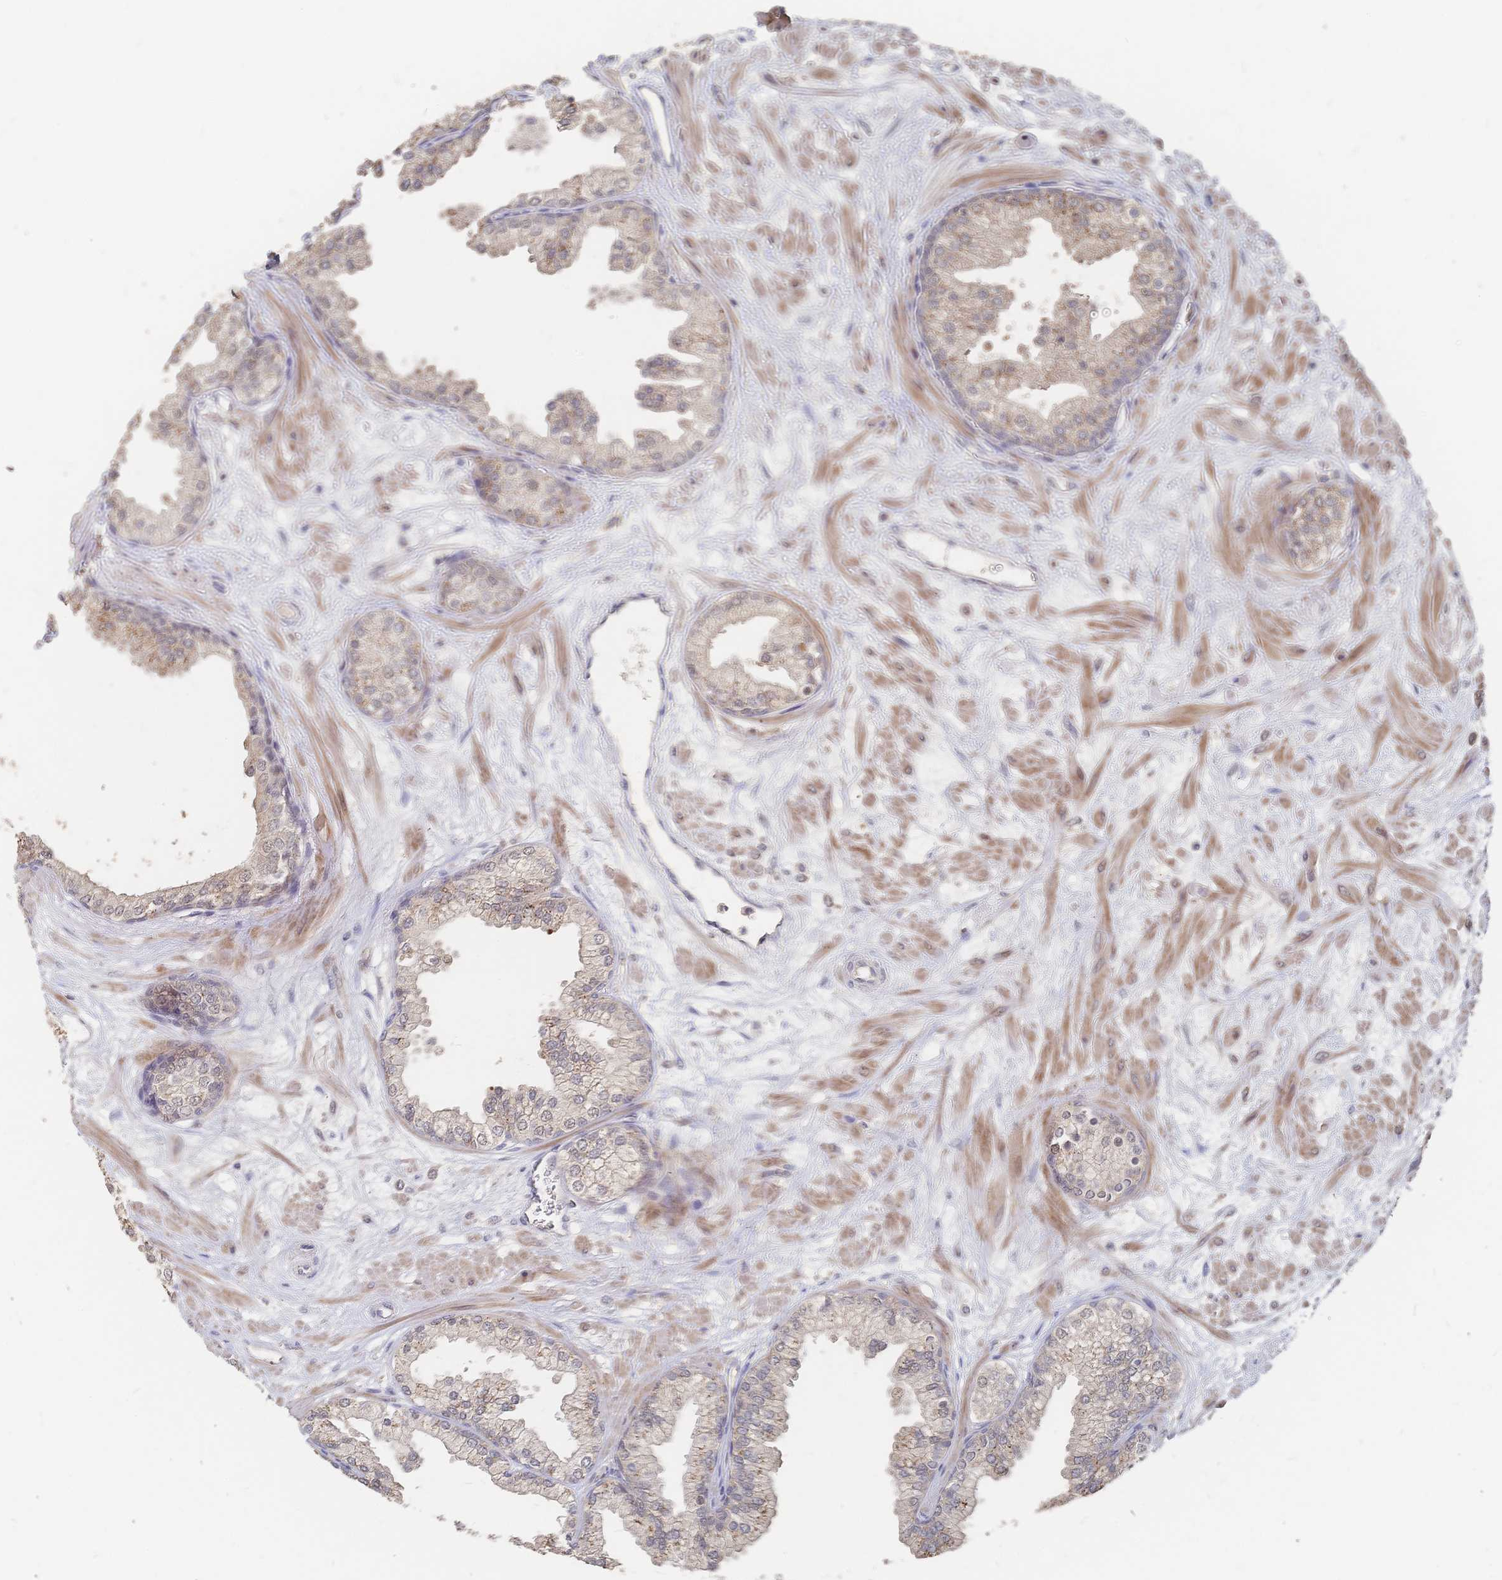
{"staining": {"intensity": "weak", "quantity": "25%-75%", "location": "cytoplasmic/membranous"}, "tissue": "prostate", "cell_type": "Glandular cells", "image_type": "normal", "snomed": [{"axis": "morphology", "description": "Normal tissue, NOS"}, {"axis": "topography", "description": "Prostate"}, {"axis": "topography", "description": "Peripheral nerve tissue"}], "caption": "Immunohistochemistry photomicrograph of unremarkable prostate: prostate stained using immunohistochemistry (IHC) displays low levels of weak protein expression localized specifically in the cytoplasmic/membranous of glandular cells, appearing as a cytoplasmic/membranous brown color.", "gene": "LRP5", "patient": {"sex": "male", "age": 61}}